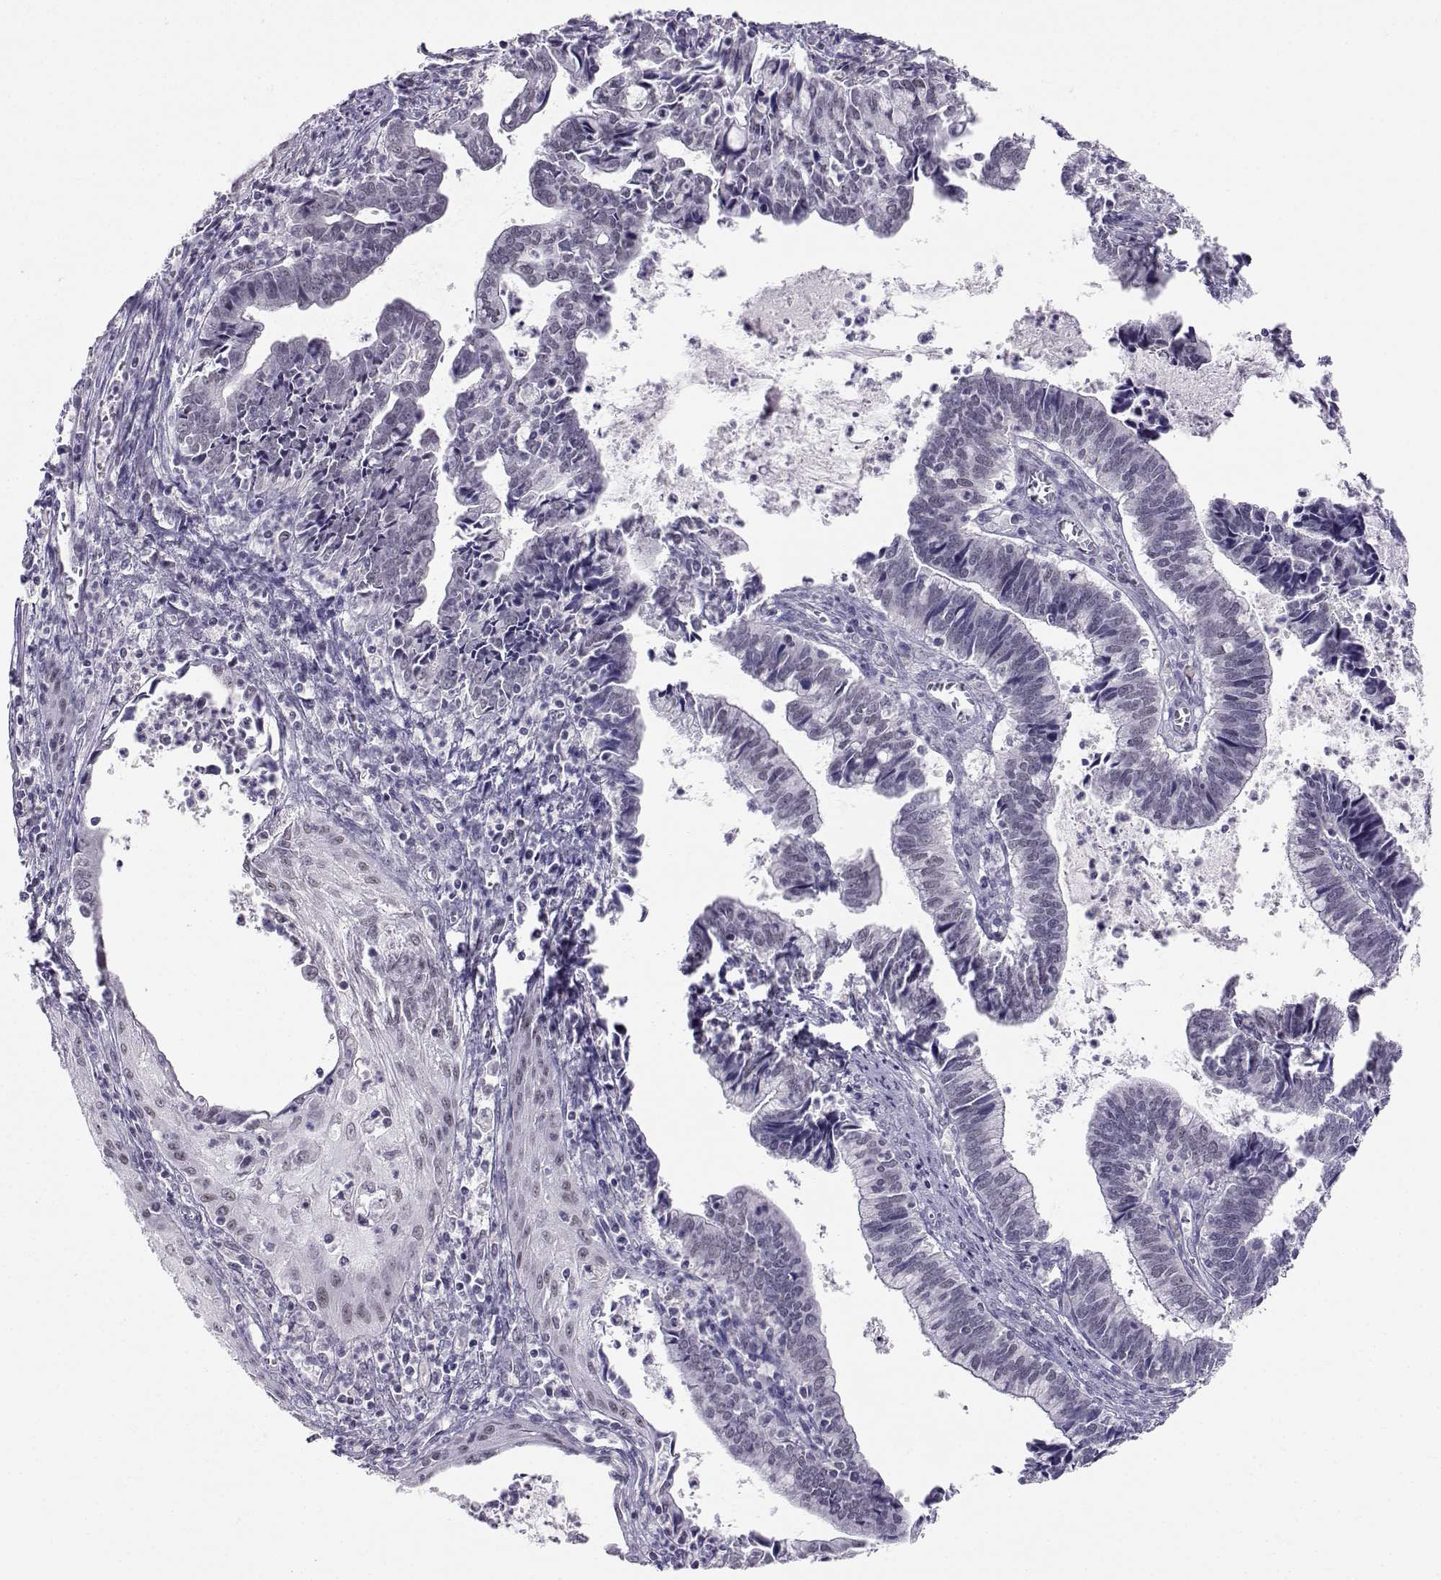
{"staining": {"intensity": "negative", "quantity": "none", "location": "none"}, "tissue": "cervical cancer", "cell_type": "Tumor cells", "image_type": "cancer", "snomed": [{"axis": "morphology", "description": "Adenocarcinoma, NOS"}, {"axis": "topography", "description": "Cervix"}], "caption": "An image of cervical cancer (adenocarcinoma) stained for a protein shows no brown staining in tumor cells.", "gene": "MED26", "patient": {"sex": "female", "age": 42}}